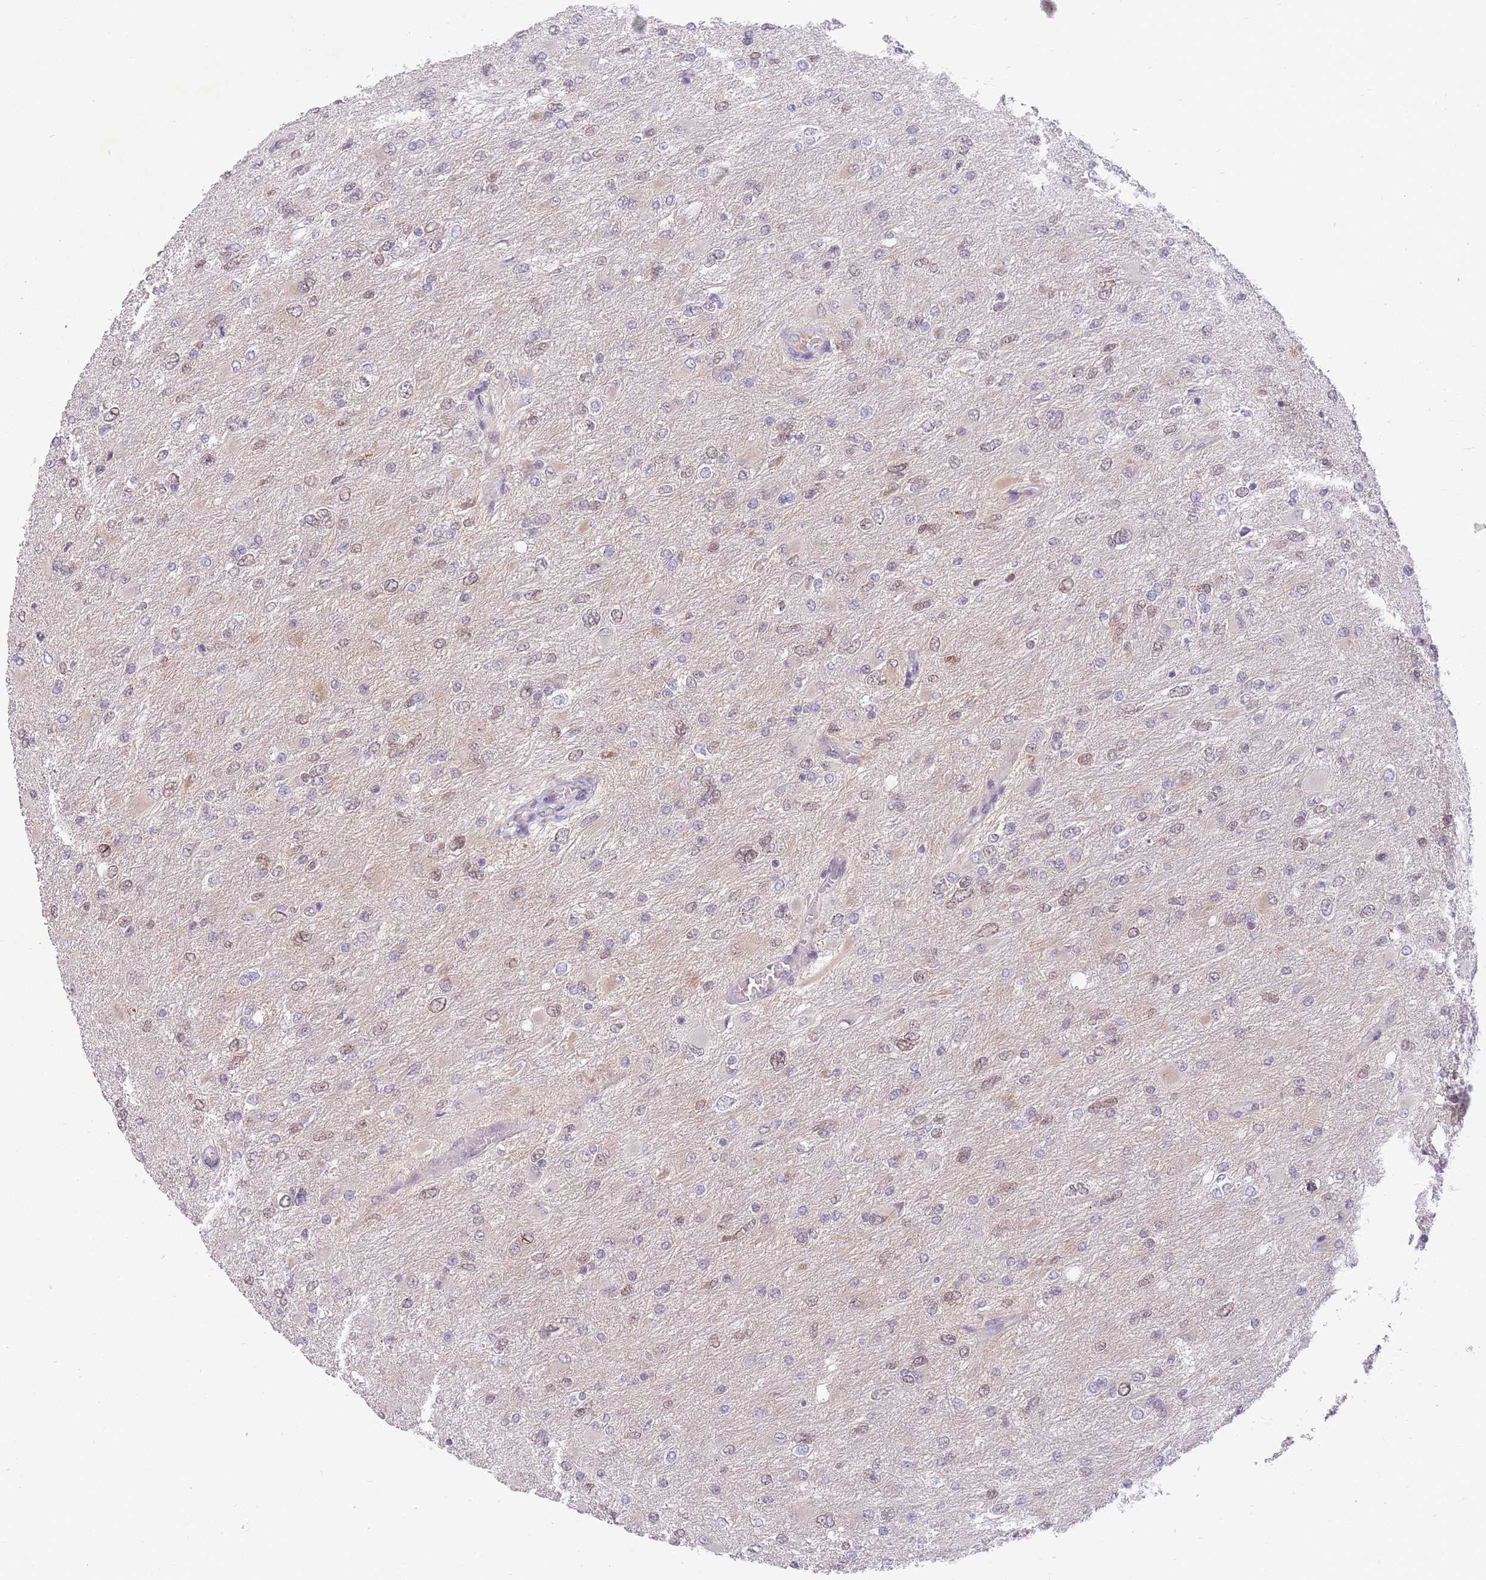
{"staining": {"intensity": "weak", "quantity": "25%-75%", "location": "nuclear"}, "tissue": "glioma", "cell_type": "Tumor cells", "image_type": "cancer", "snomed": [{"axis": "morphology", "description": "Glioma, malignant, High grade"}, {"axis": "topography", "description": "Cerebral cortex"}], "caption": "Immunohistochemistry image of neoplastic tissue: human malignant glioma (high-grade) stained using IHC shows low levels of weak protein expression localized specifically in the nuclear of tumor cells, appearing as a nuclear brown color.", "gene": "ZNF574", "patient": {"sex": "female", "age": 36}}